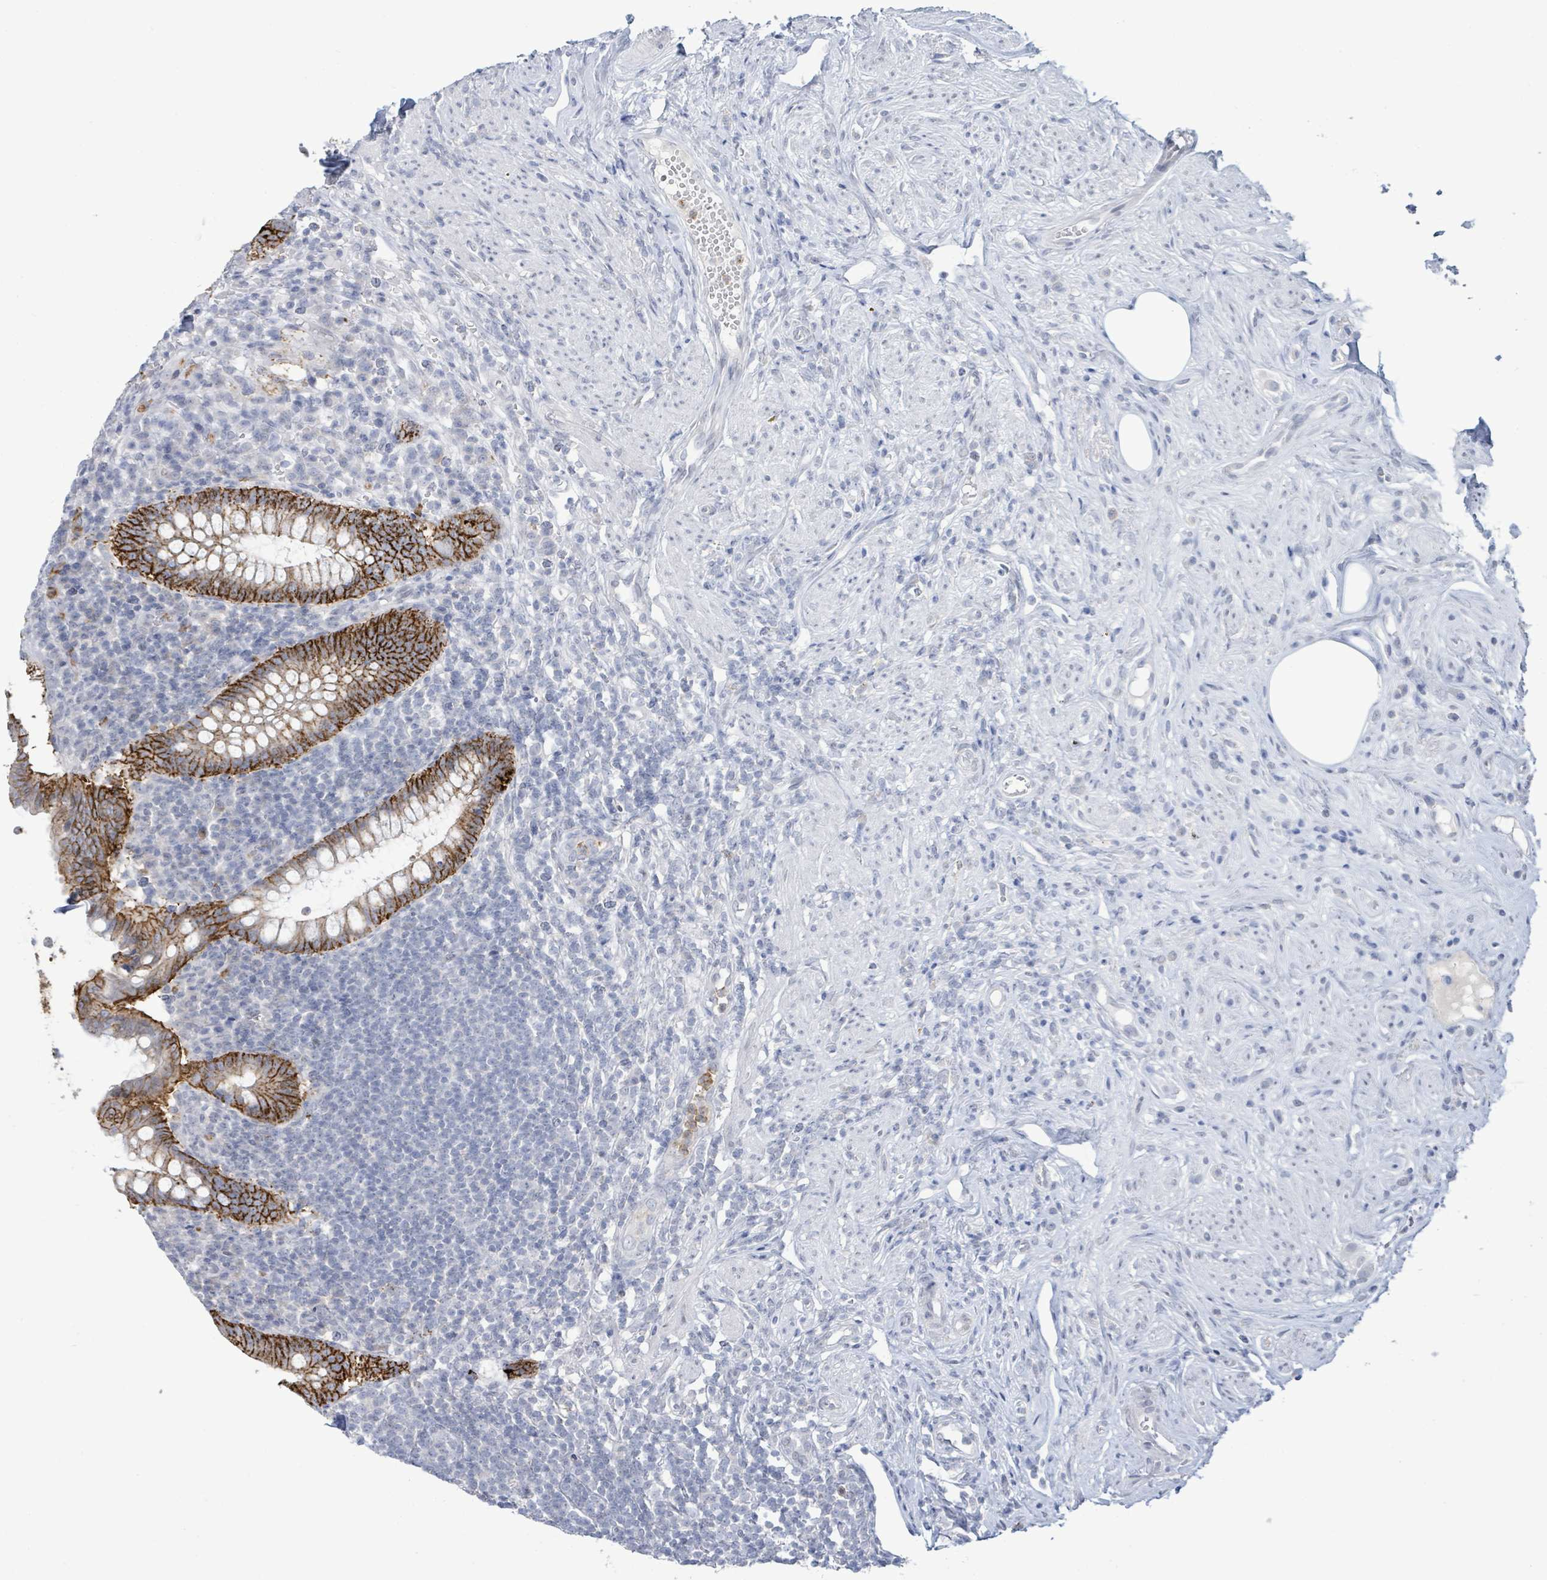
{"staining": {"intensity": "strong", "quantity": ">75%", "location": "cytoplasmic/membranous"}, "tissue": "appendix", "cell_type": "Glandular cells", "image_type": "normal", "snomed": [{"axis": "morphology", "description": "Normal tissue, NOS"}, {"axis": "topography", "description": "Appendix"}], "caption": "Immunohistochemical staining of benign human appendix demonstrates strong cytoplasmic/membranous protein staining in about >75% of glandular cells.", "gene": "LCLAT1", "patient": {"sex": "female", "age": 56}}